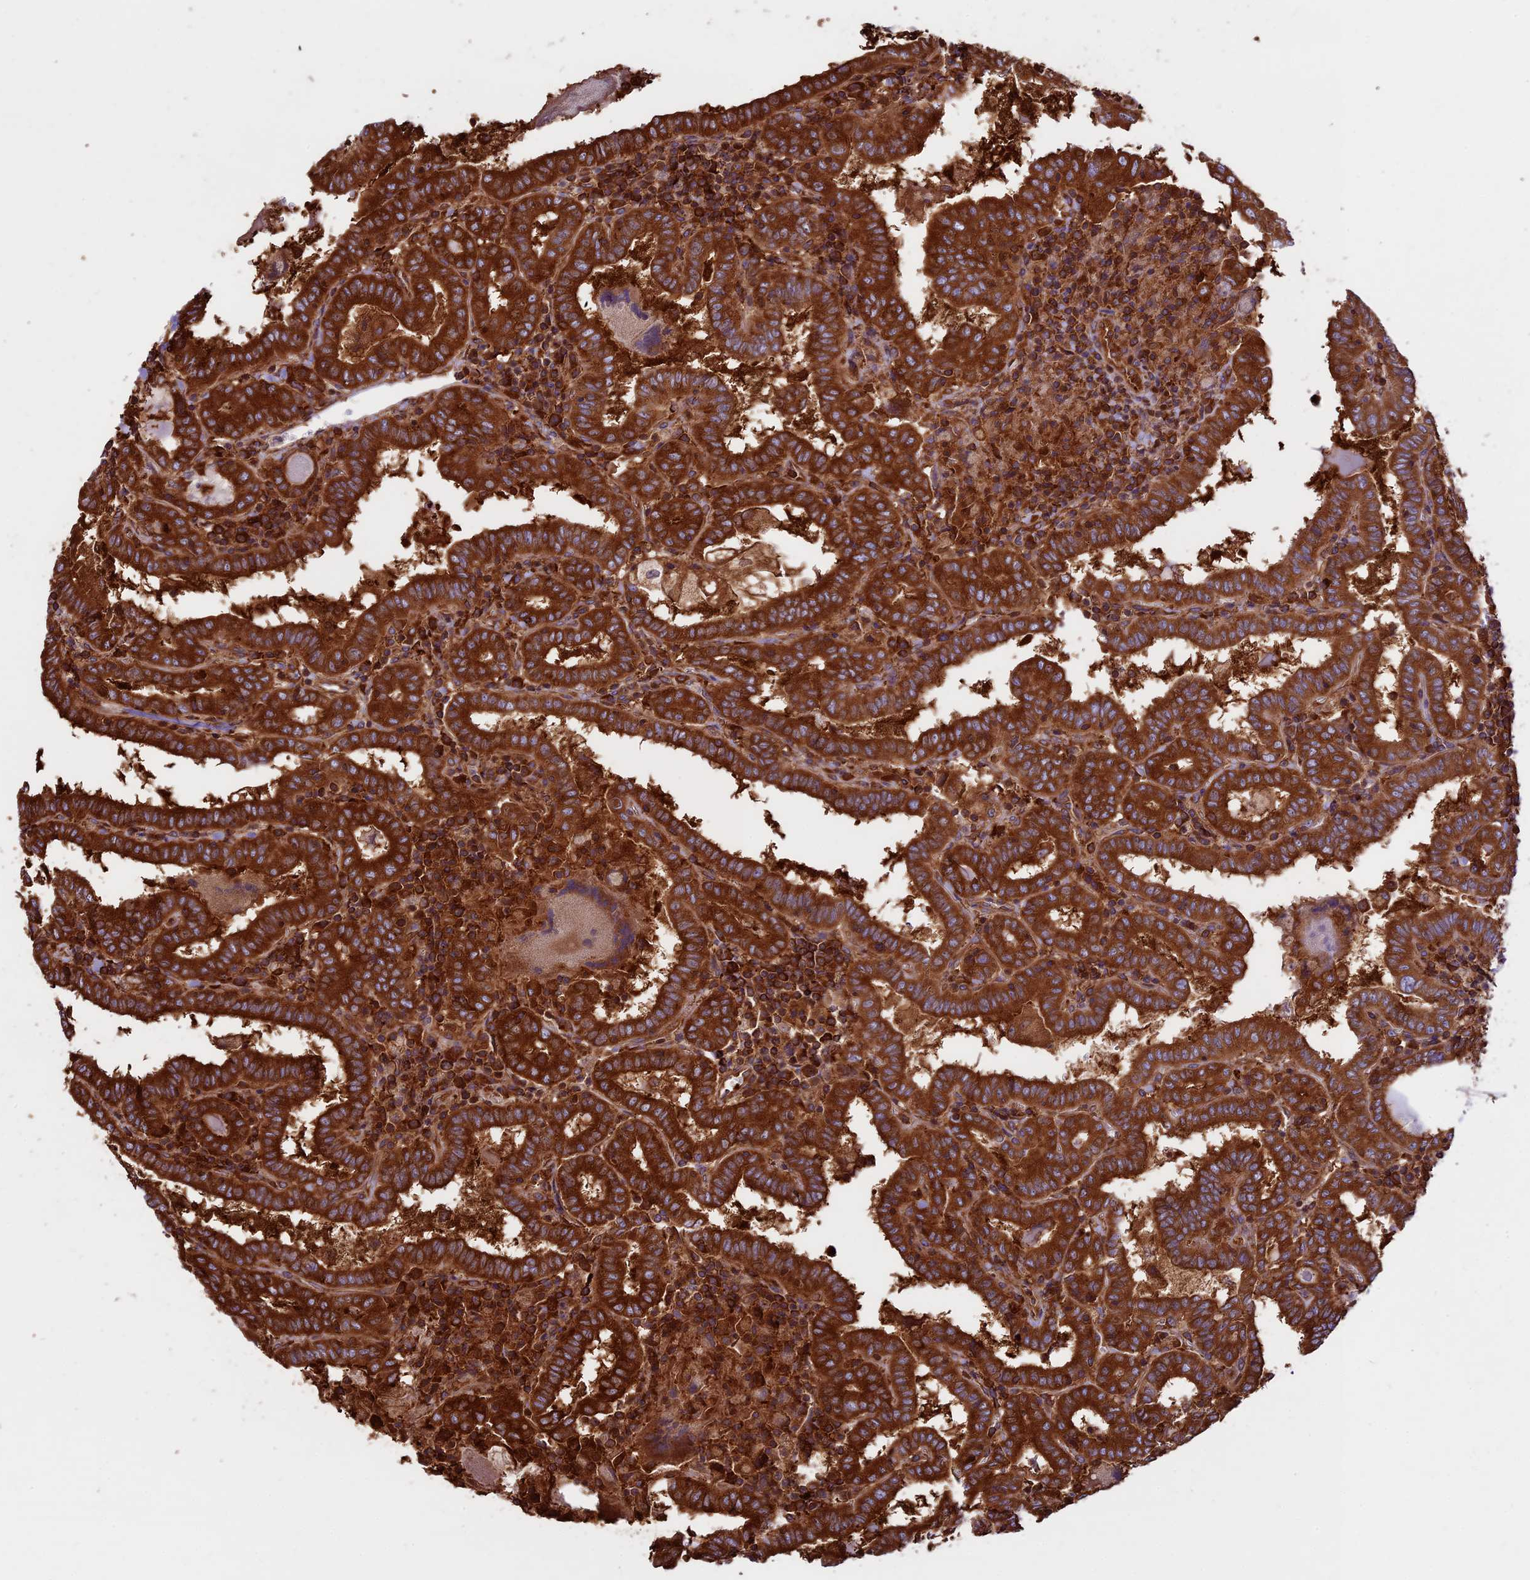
{"staining": {"intensity": "strong", "quantity": ">75%", "location": "cytoplasmic/membranous"}, "tissue": "thyroid cancer", "cell_type": "Tumor cells", "image_type": "cancer", "snomed": [{"axis": "morphology", "description": "Papillary adenocarcinoma, NOS"}, {"axis": "topography", "description": "Thyroid gland"}], "caption": "Thyroid cancer stained with a protein marker reveals strong staining in tumor cells.", "gene": "KARS1", "patient": {"sex": "female", "age": 72}}